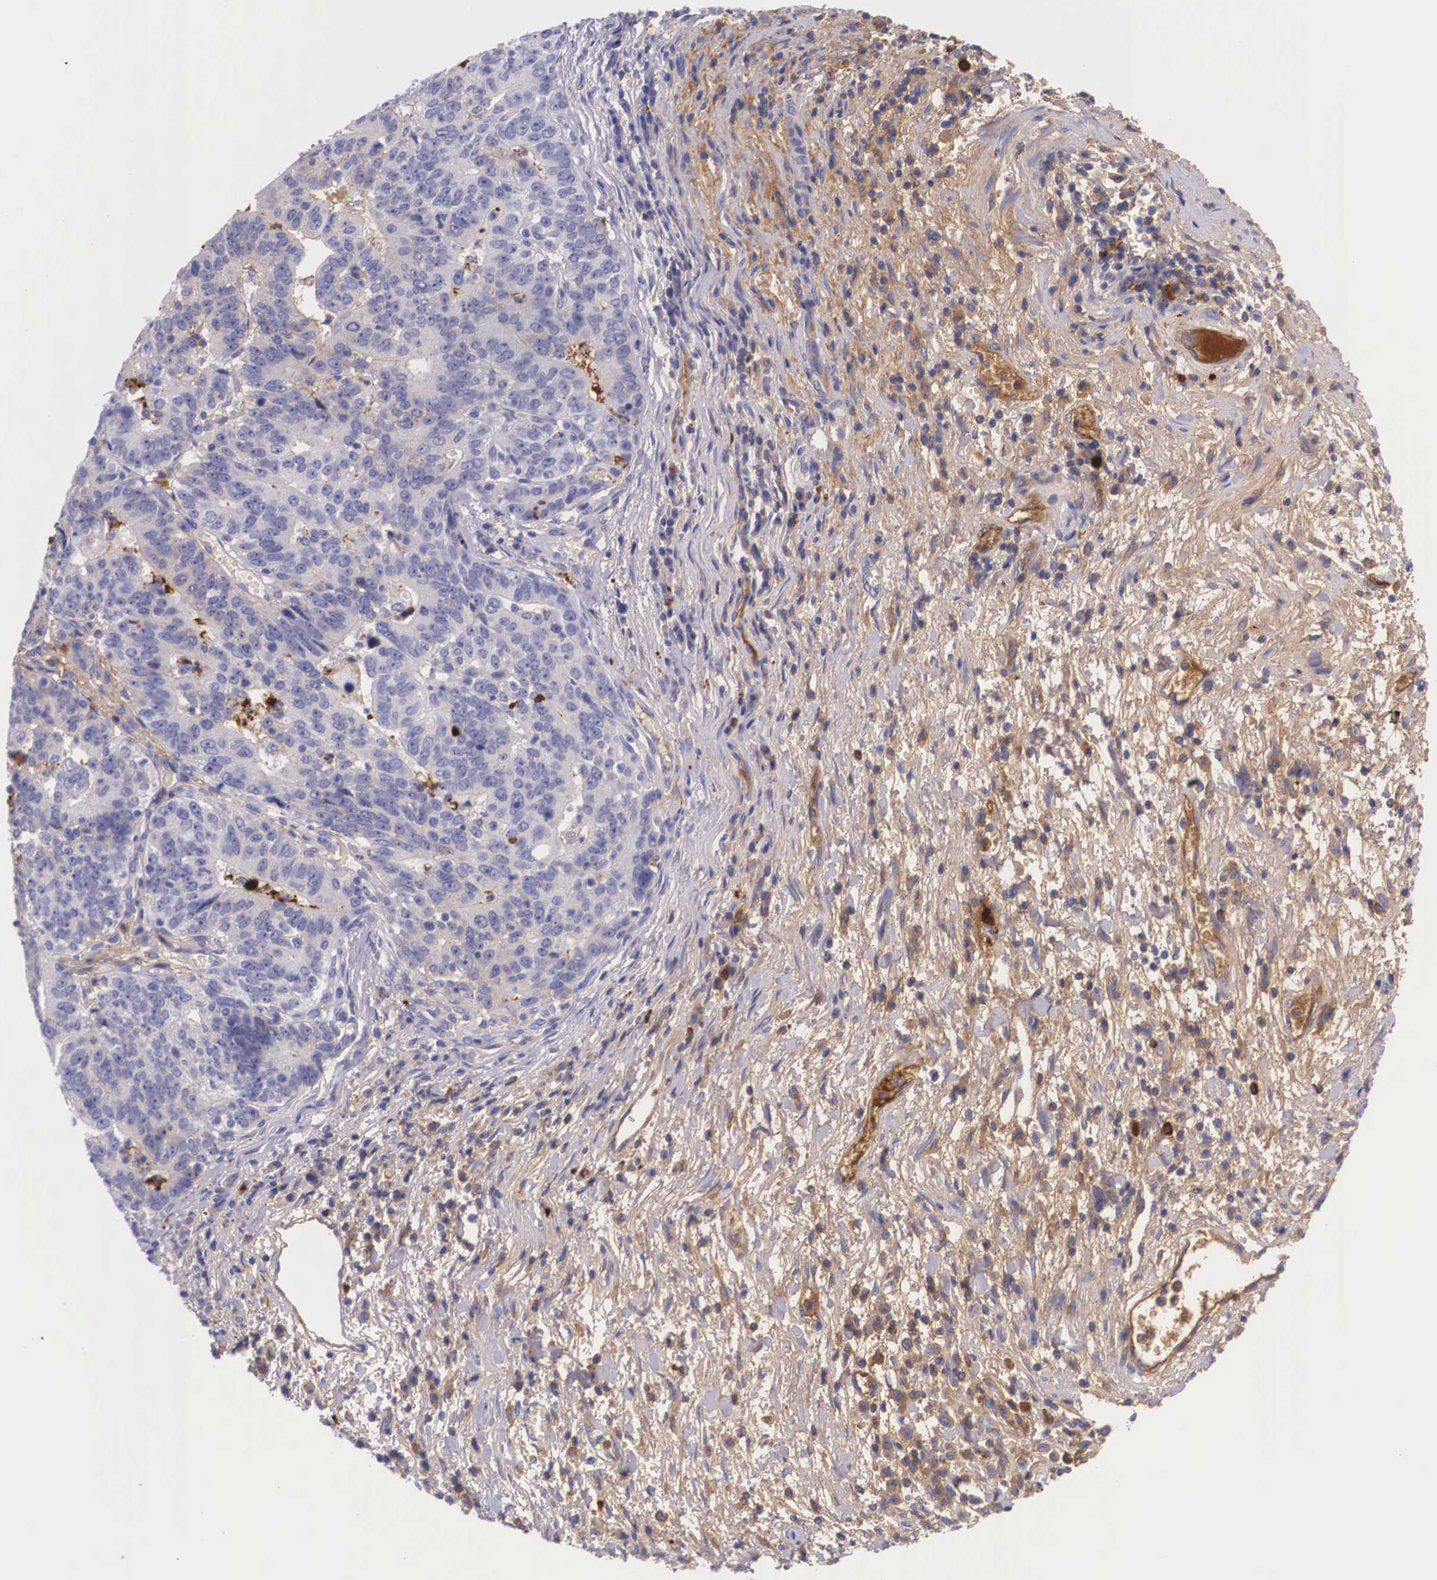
{"staining": {"intensity": "negative", "quantity": "none", "location": "none"}, "tissue": "stomach cancer", "cell_type": "Tumor cells", "image_type": "cancer", "snomed": [{"axis": "morphology", "description": "Adenocarcinoma, NOS"}, {"axis": "topography", "description": "Stomach, upper"}], "caption": "A high-resolution micrograph shows IHC staining of stomach cancer (adenocarcinoma), which exhibits no significant positivity in tumor cells.", "gene": "PLG", "patient": {"sex": "female", "age": 50}}